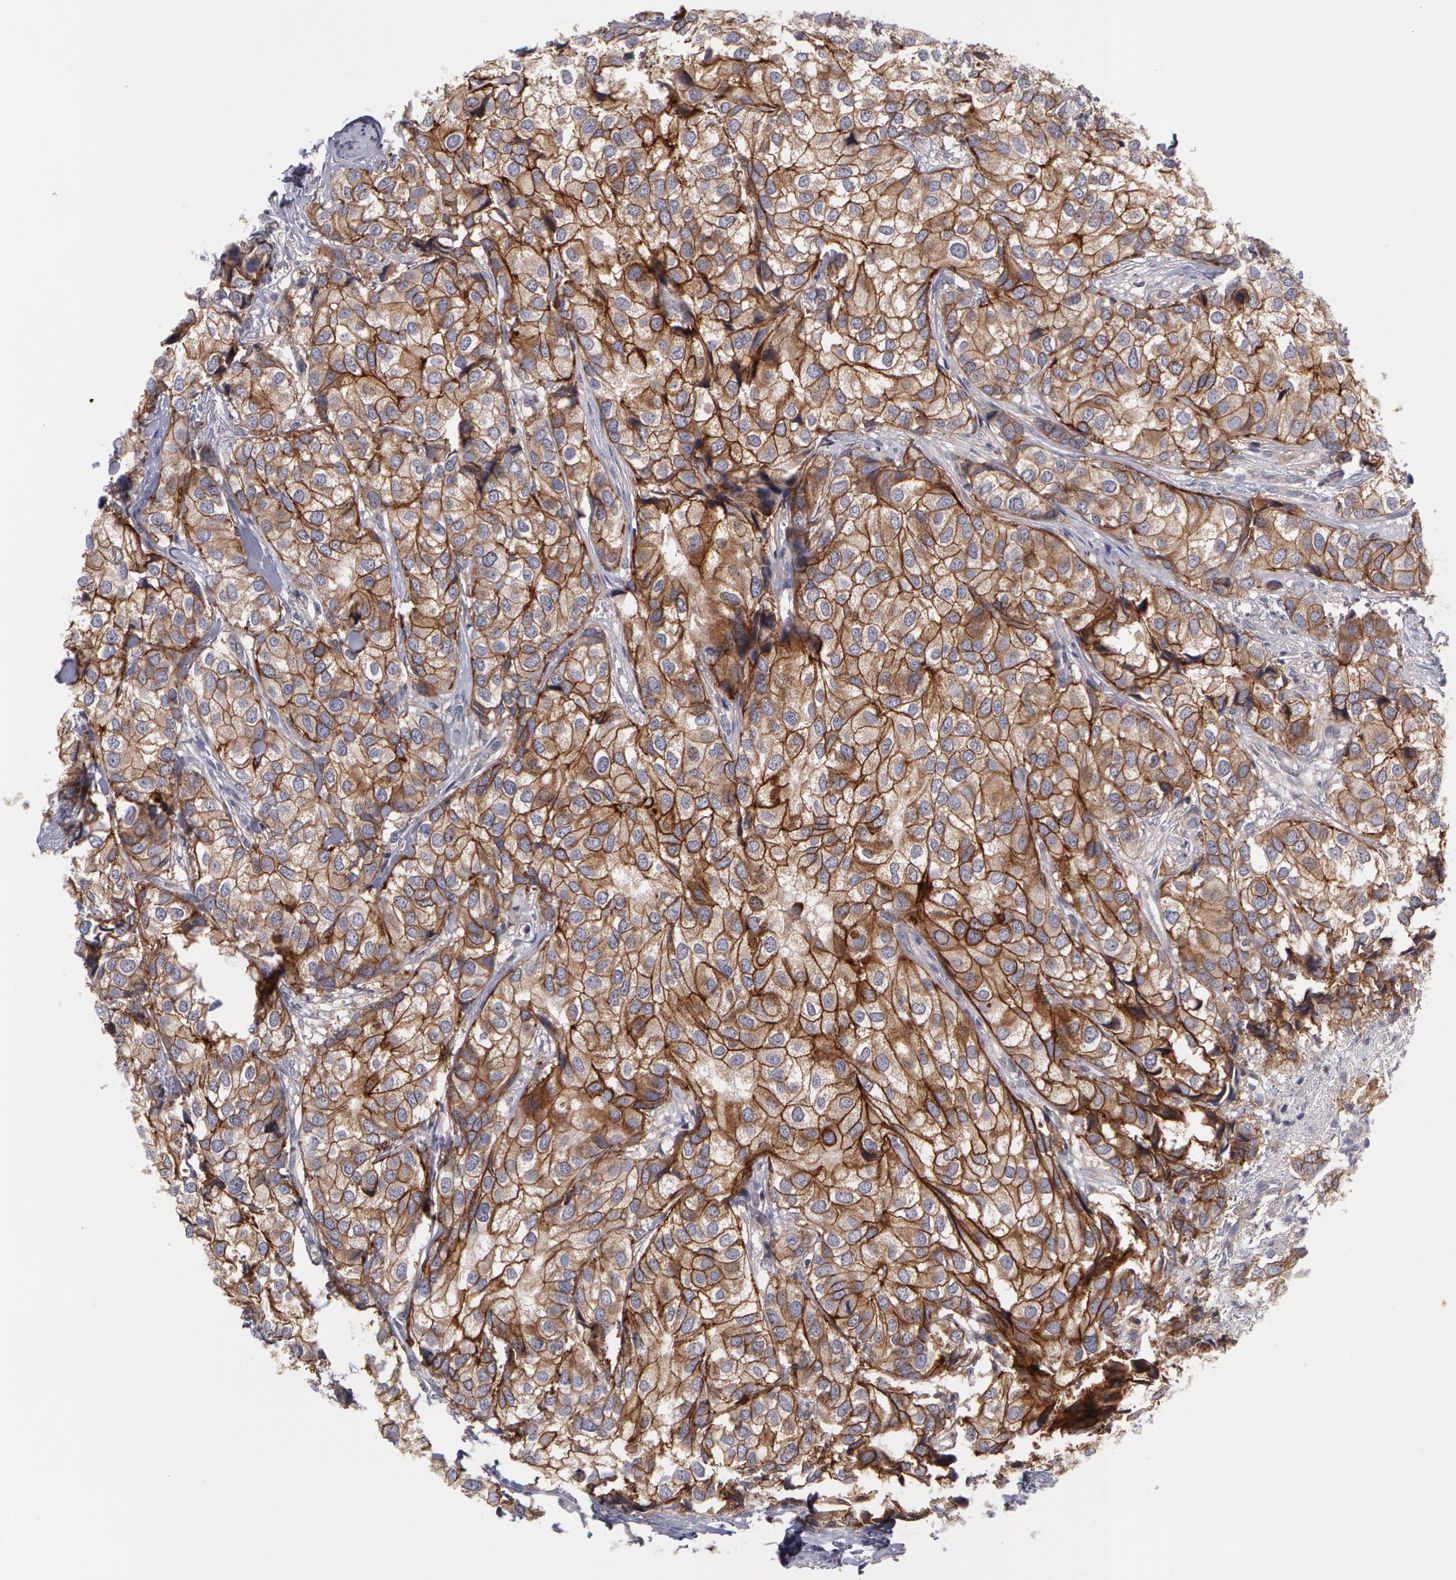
{"staining": {"intensity": "moderate", "quantity": ">75%", "location": "cytoplasmic/membranous"}, "tissue": "breast cancer", "cell_type": "Tumor cells", "image_type": "cancer", "snomed": [{"axis": "morphology", "description": "Duct carcinoma"}, {"axis": "topography", "description": "Breast"}], "caption": "Breast cancer (intraductal carcinoma) was stained to show a protein in brown. There is medium levels of moderate cytoplasmic/membranous staining in about >75% of tumor cells.", "gene": "ERBB2", "patient": {"sex": "female", "age": 68}}